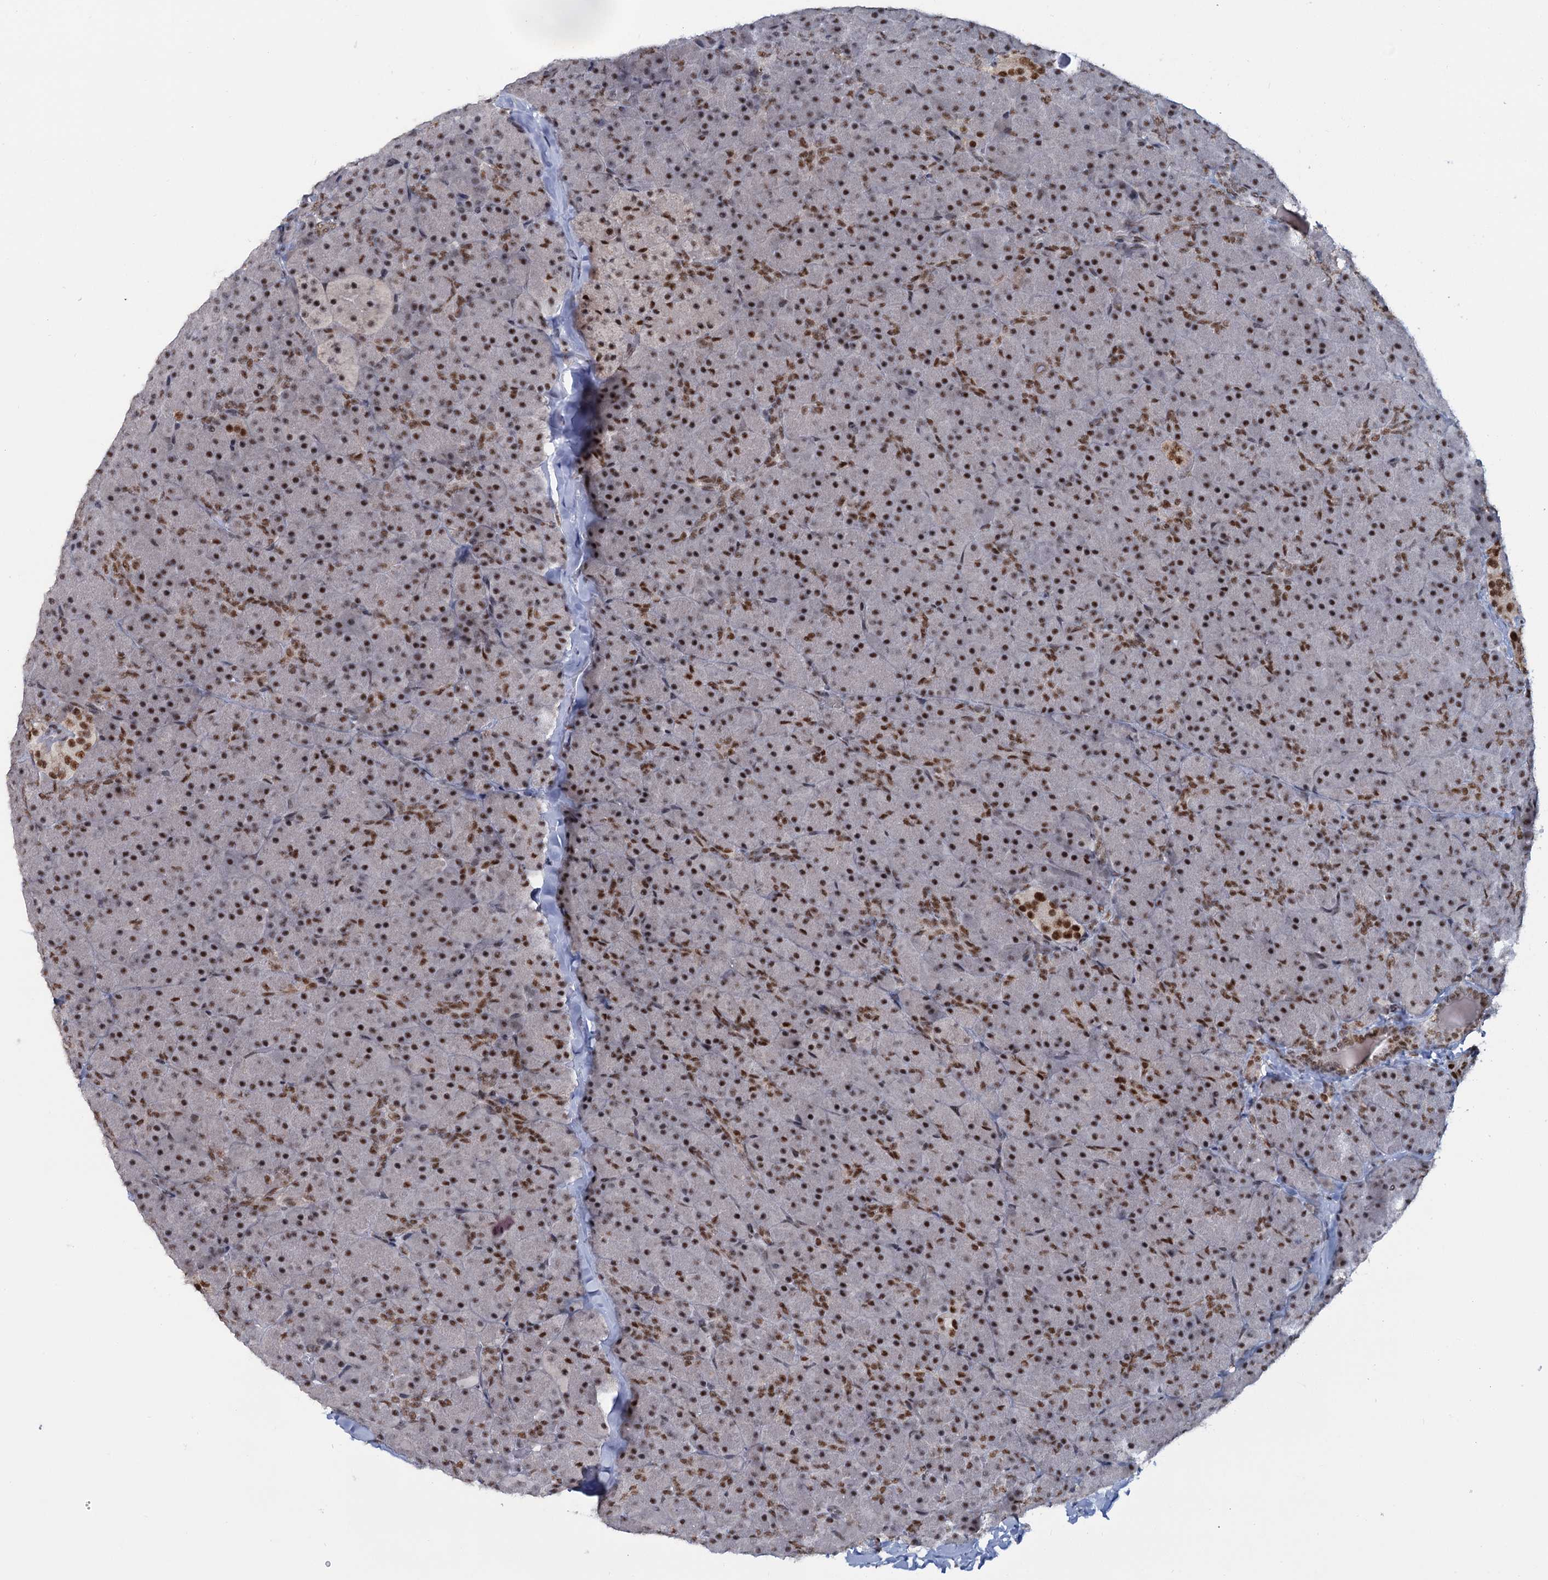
{"staining": {"intensity": "moderate", "quantity": ">75%", "location": "nuclear"}, "tissue": "pancreas", "cell_type": "Exocrine glandular cells", "image_type": "normal", "snomed": [{"axis": "morphology", "description": "Normal tissue, NOS"}, {"axis": "topography", "description": "Pancreas"}], "caption": "Immunohistochemistry (IHC) staining of benign pancreas, which reveals medium levels of moderate nuclear staining in approximately >75% of exocrine glandular cells indicating moderate nuclear protein staining. The staining was performed using DAB (3,3'-diaminobenzidine) (brown) for protein detection and nuclei were counterstained in hematoxylin (blue).", "gene": "WBP4", "patient": {"sex": "male", "age": 36}}